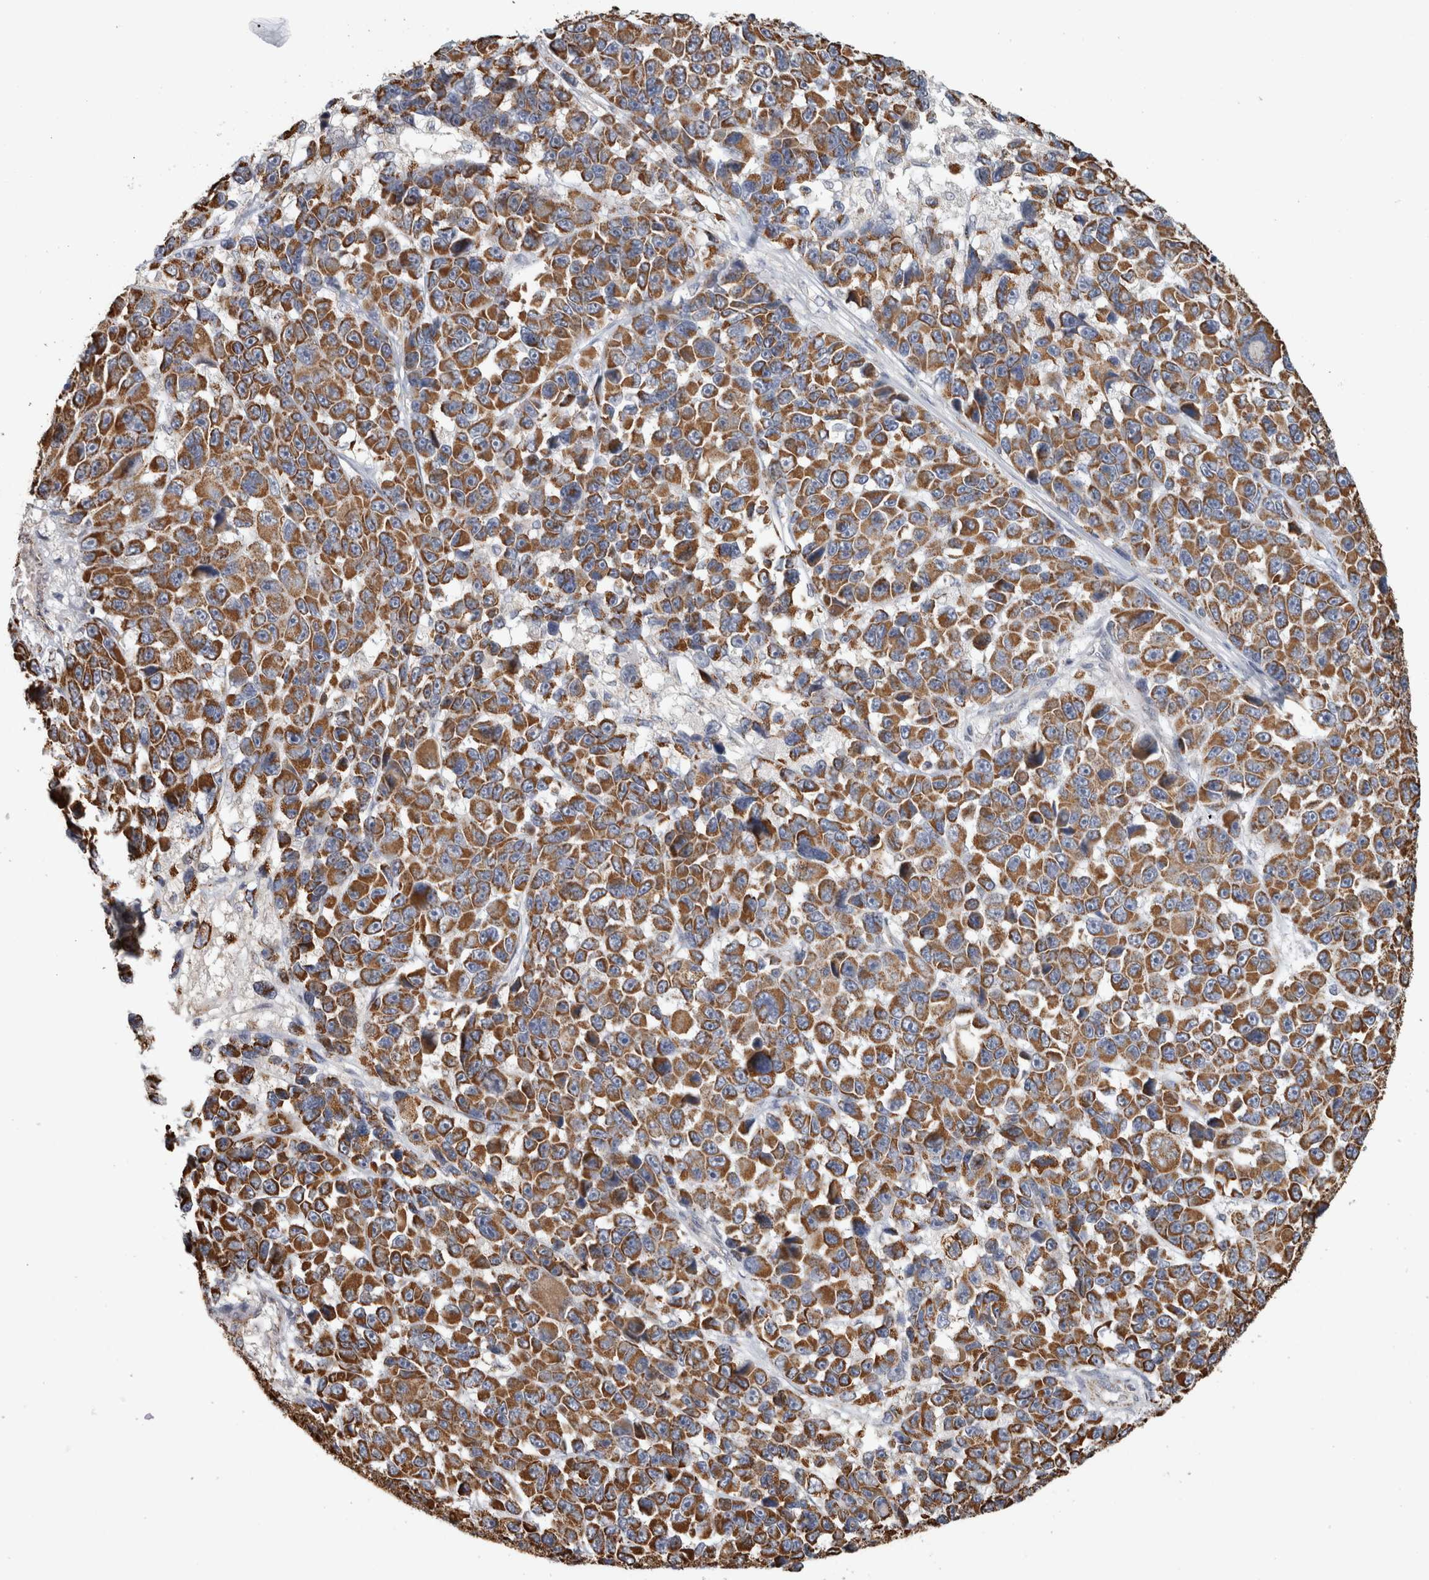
{"staining": {"intensity": "moderate", "quantity": ">75%", "location": "cytoplasmic/membranous"}, "tissue": "melanoma", "cell_type": "Tumor cells", "image_type": "cancer", "snomed": [{"axis": "morphology", "description": "Malignant melanoma, NOS"}, {"axis": "topography", "description": "Skin"}], "caption": "The micrograph displays immunohistochemical staining of malignant melanoma. There is moderate cytoplasmic/membranous expression is seen in approximately >75% of tumor cells.", "gene": "ST8SIA1", "patient": {"sex": "male", "age": 53}}